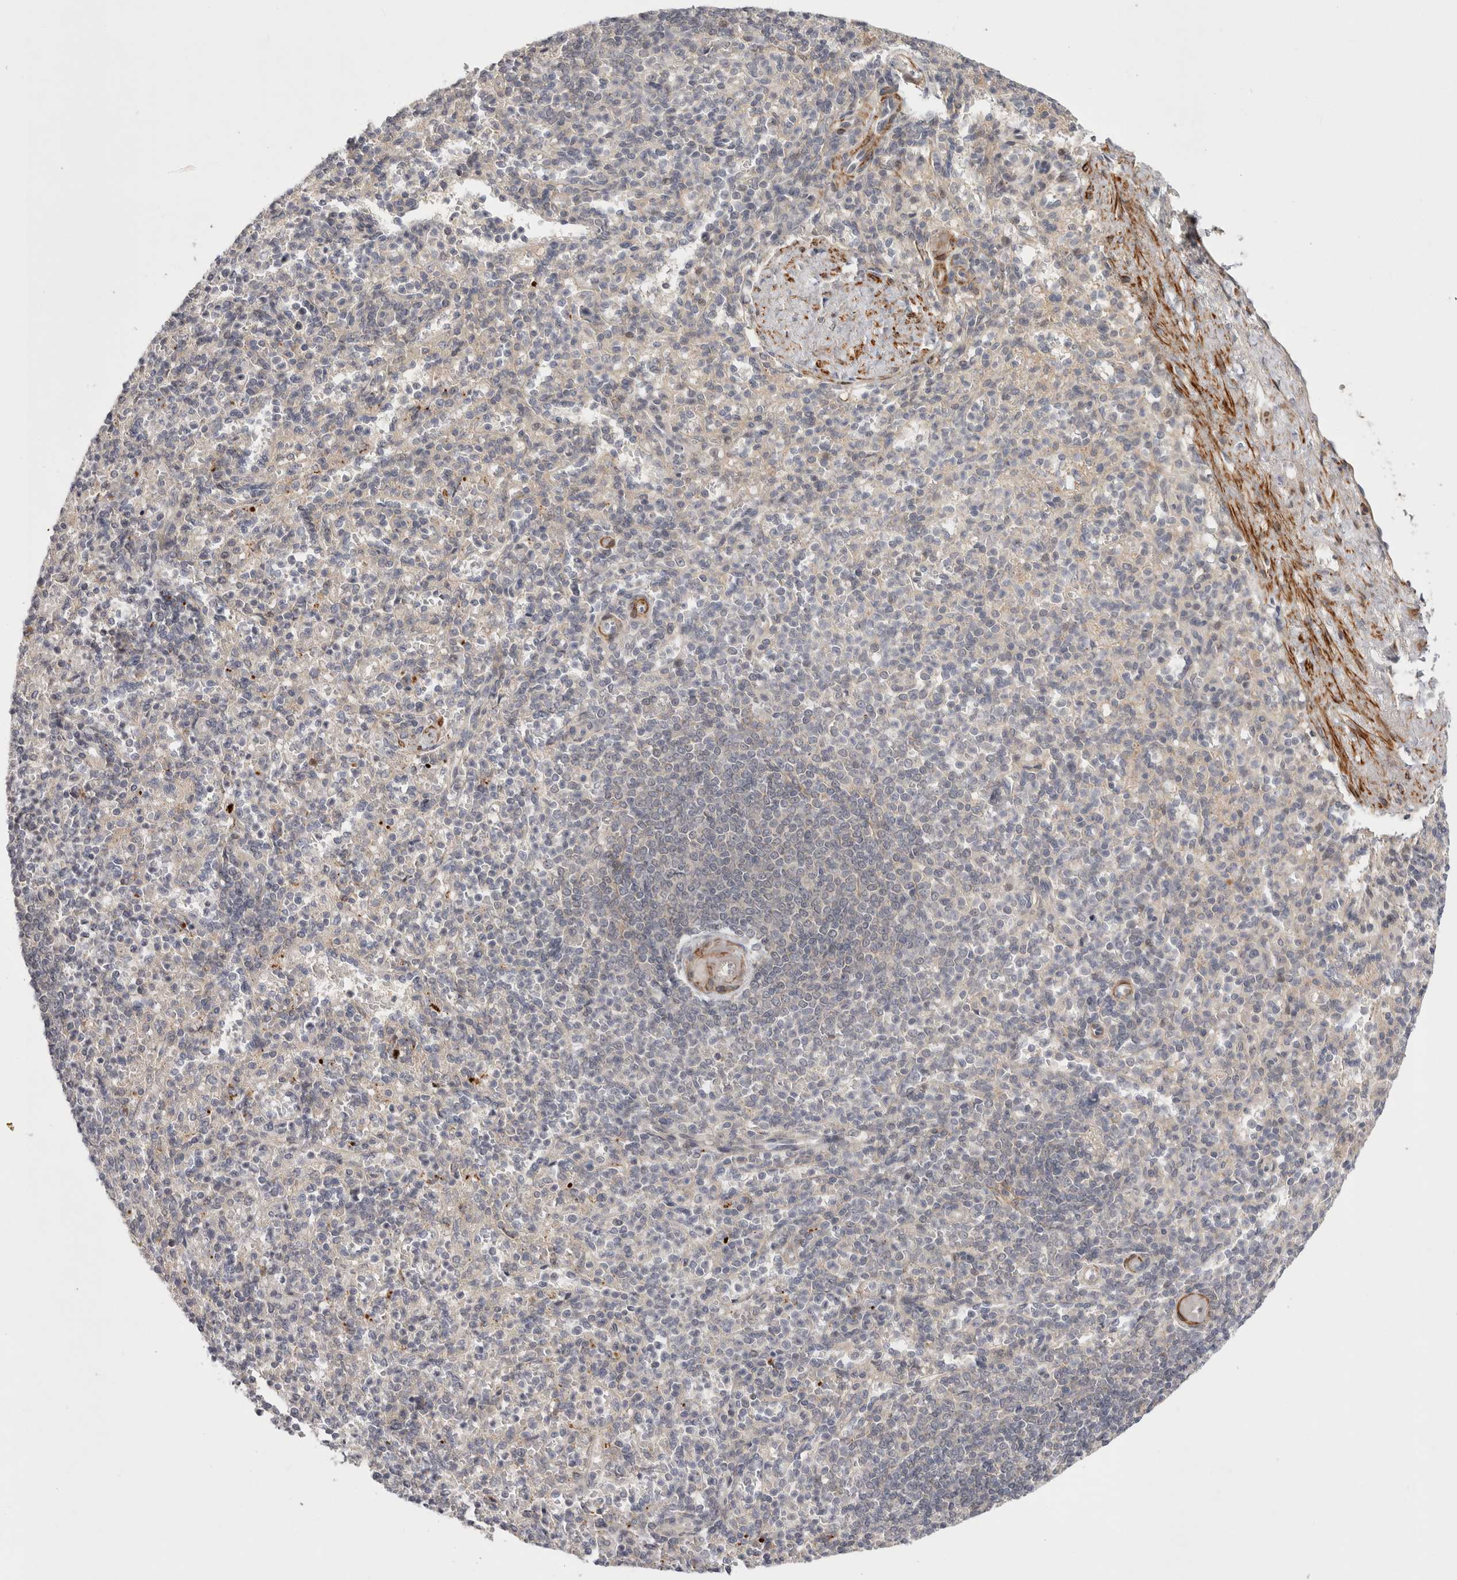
{"staining": {"intensity": "negative", "quantity": "none", "location": "none"}, "tissue": "spleen", "cell_type": "Cells in red pulp", "image_type": "normal", "snomed": [{"axis": "morphology", "description": "Normal tissue, NOS"}, {"axis": "topography", "description": "Spleen"}], "caption": "Spleen was stained to show a protein in brown. There is no significant expression in cells in red pulp.", "gene": "ZNF318", "patient": {"sex": "female", "age": 74}}